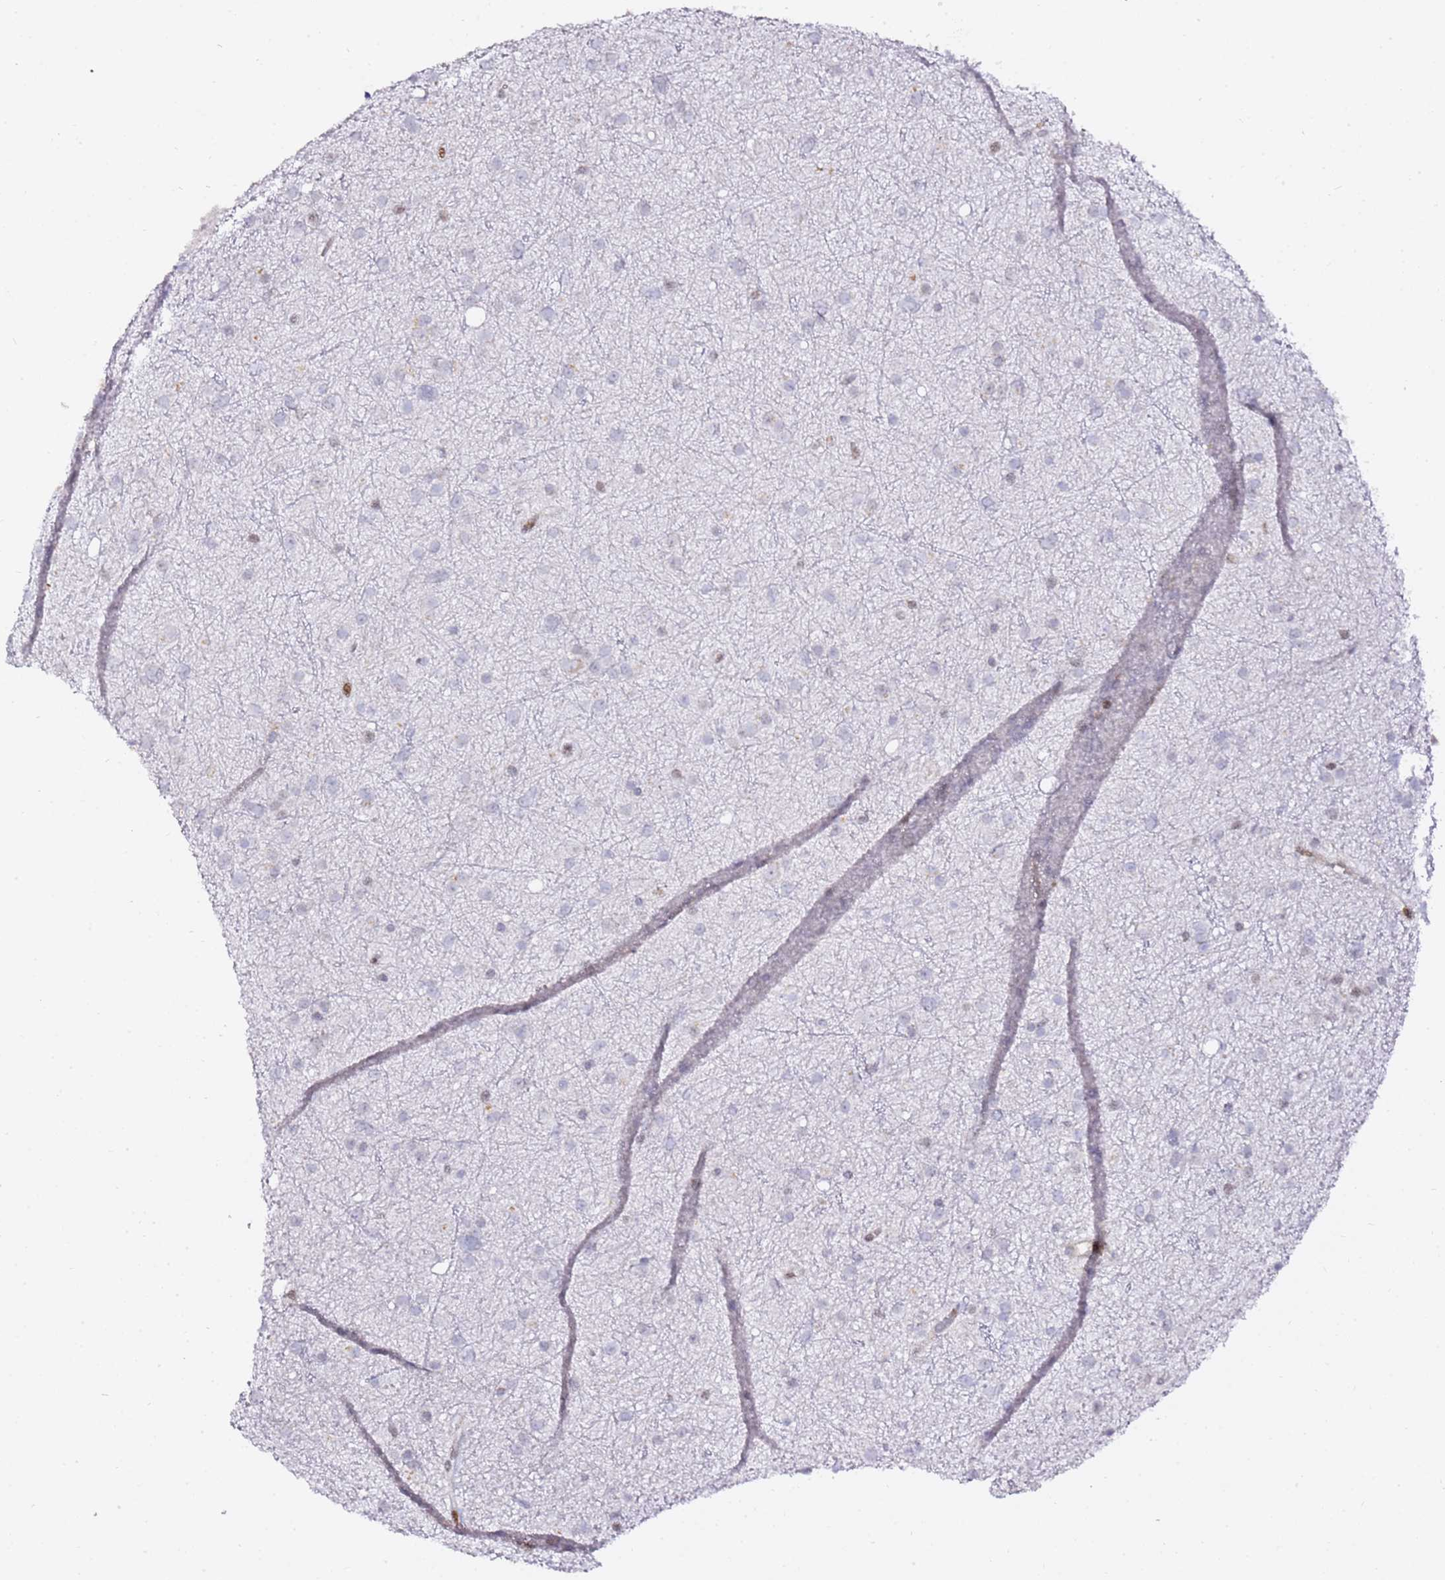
{"staining": {"intensity": "negative", "quantity": "none", "location": "none"}, "tissue": "glioma", "cell_type": "Tumor cells", "image_type": "cancer", "snomed": [{"axis": "morphology", "description": "Glioma, malignant, Low grade"}, {"axis": "topography", "description": "Cerebral cortex"}], "caption": "Tumor cells are negative for protein expression in human malignant low-grade glioma.", "gene": "GBP2", "patient": {"sex": "female", "age": 39}}